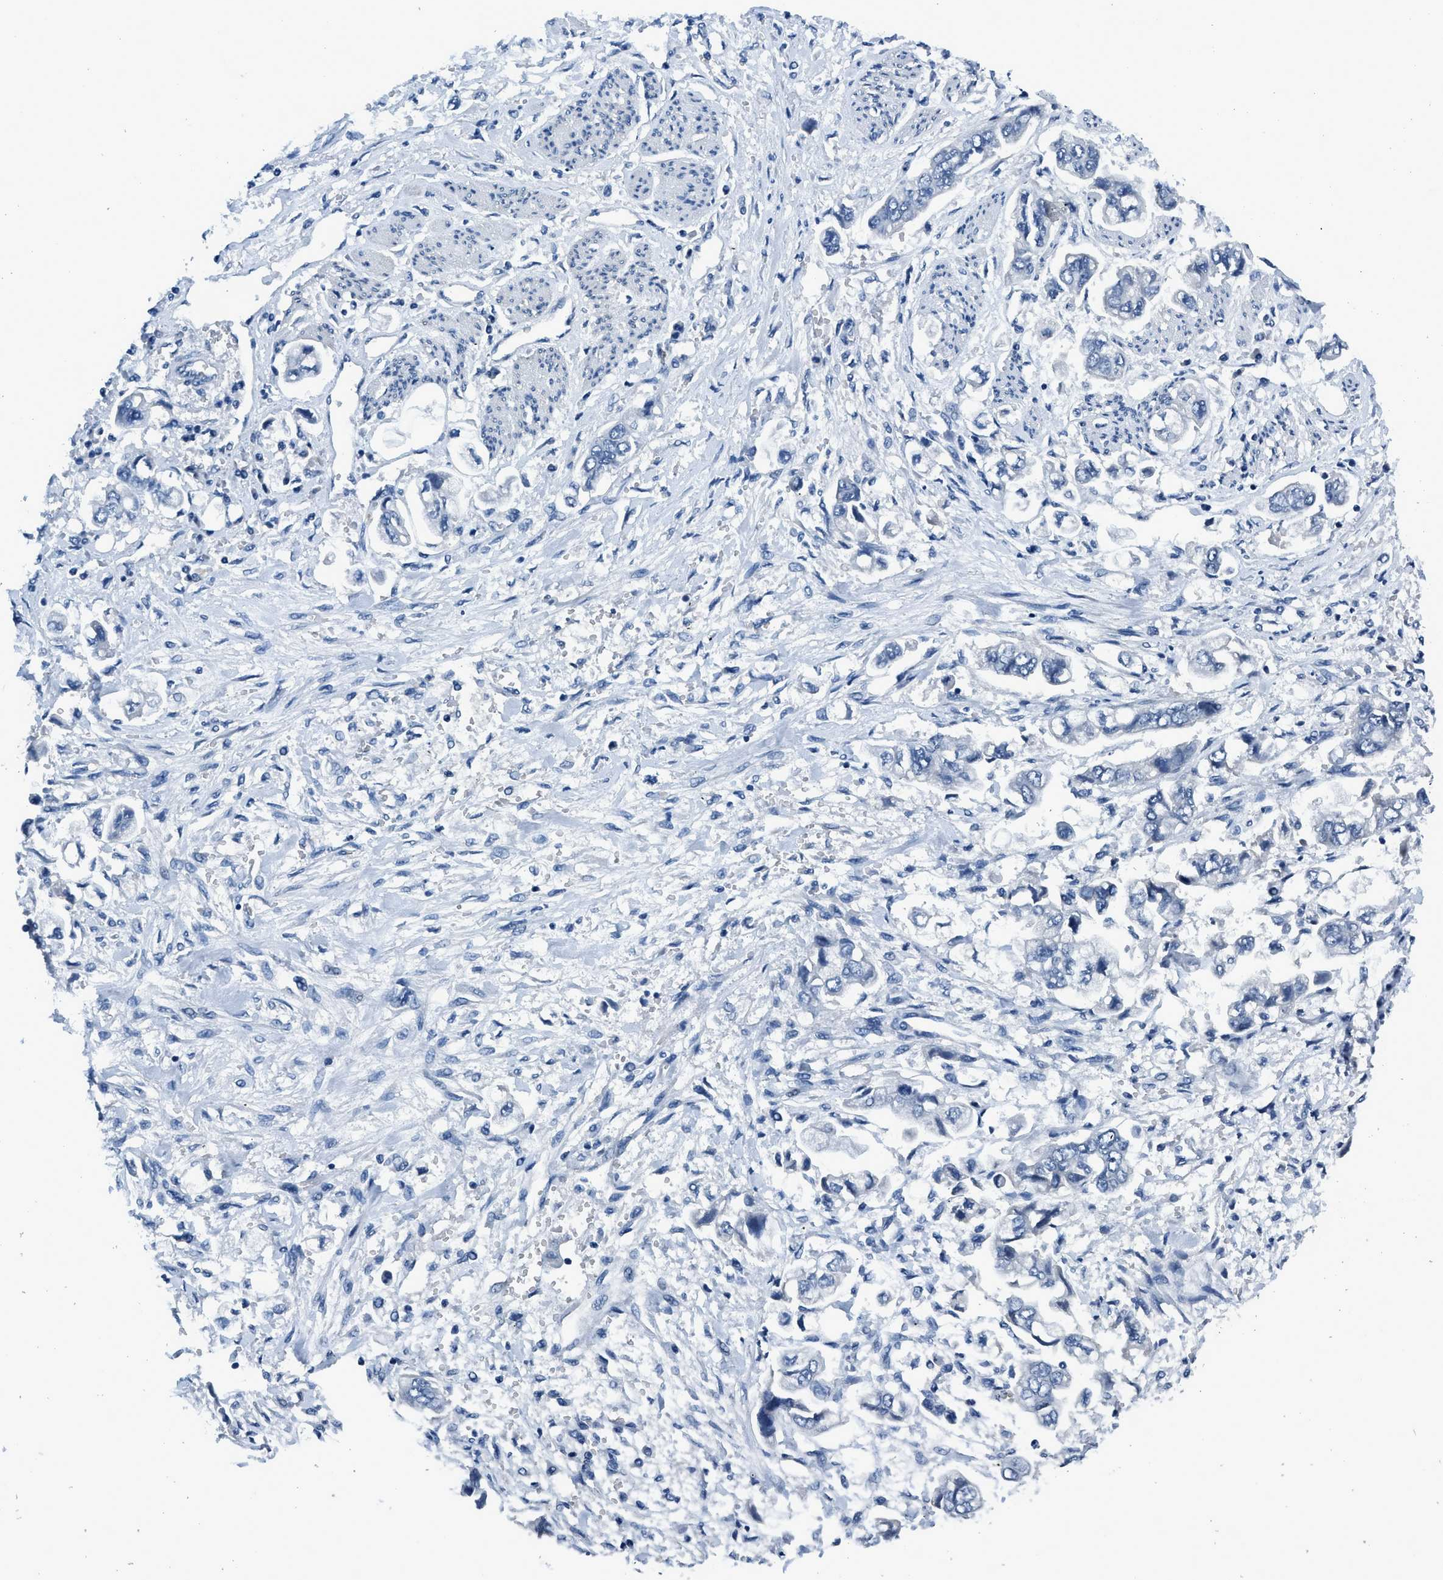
{"staining": {"intensity": "negative", "quantity": "none", "location": "none"}, "tissue": "stomach cancer", "cell_type": "Tumor cells", "image_type": "cancer", "snomed": [{"axis": "morphology", "description": "Normal tissue, NOS"}, {"axis": "morphology", "description": "Adenocarcinoma, NOS"}, {"axis": "topography", "description": "Stomach"}], "caption": "DAB immunohistochemical staining of human stomach cancer displays no significant staining in tumor cells.", "gene": "GJA3", "patient": {"sex": "male", "age": 62}}